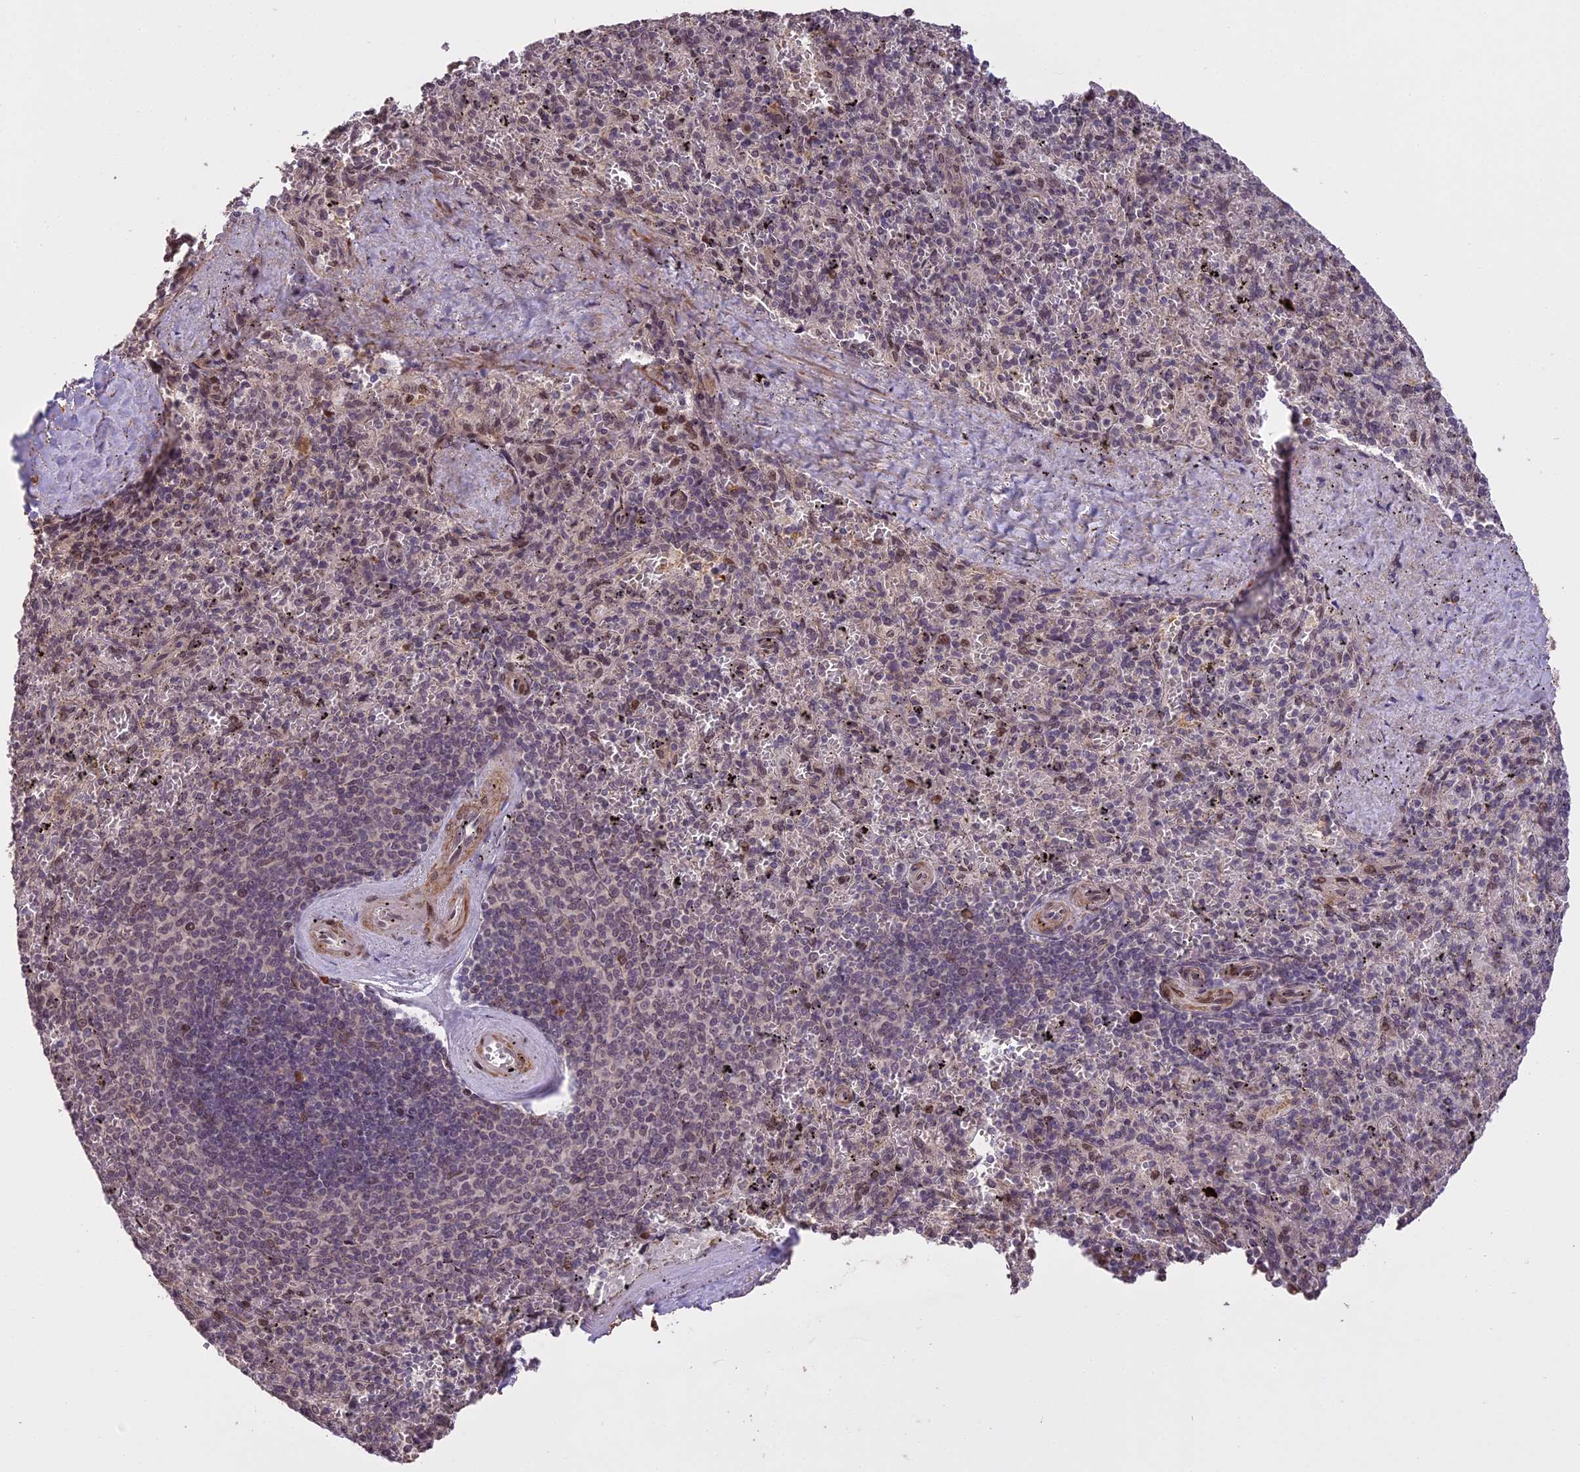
{"staining": {"intensity": "weak", "quantity": "<25%", "location": "nuclear"}, "tissue": "spleen", "cell_type": "Cells in red pulp", "image_type": "normal", "snomed": [{"axis": "morphology", "description": "Normal tissue, NOS"}, {"axis": "topography", "description": "Spleen"}], "caption": "IHC image of normal spleen: spleen stained with DAB demonstrates no significant protein positivity in cells in red pulp.", "gene": "PRELID2", "patient": {"sex": "male", "age": 82}}